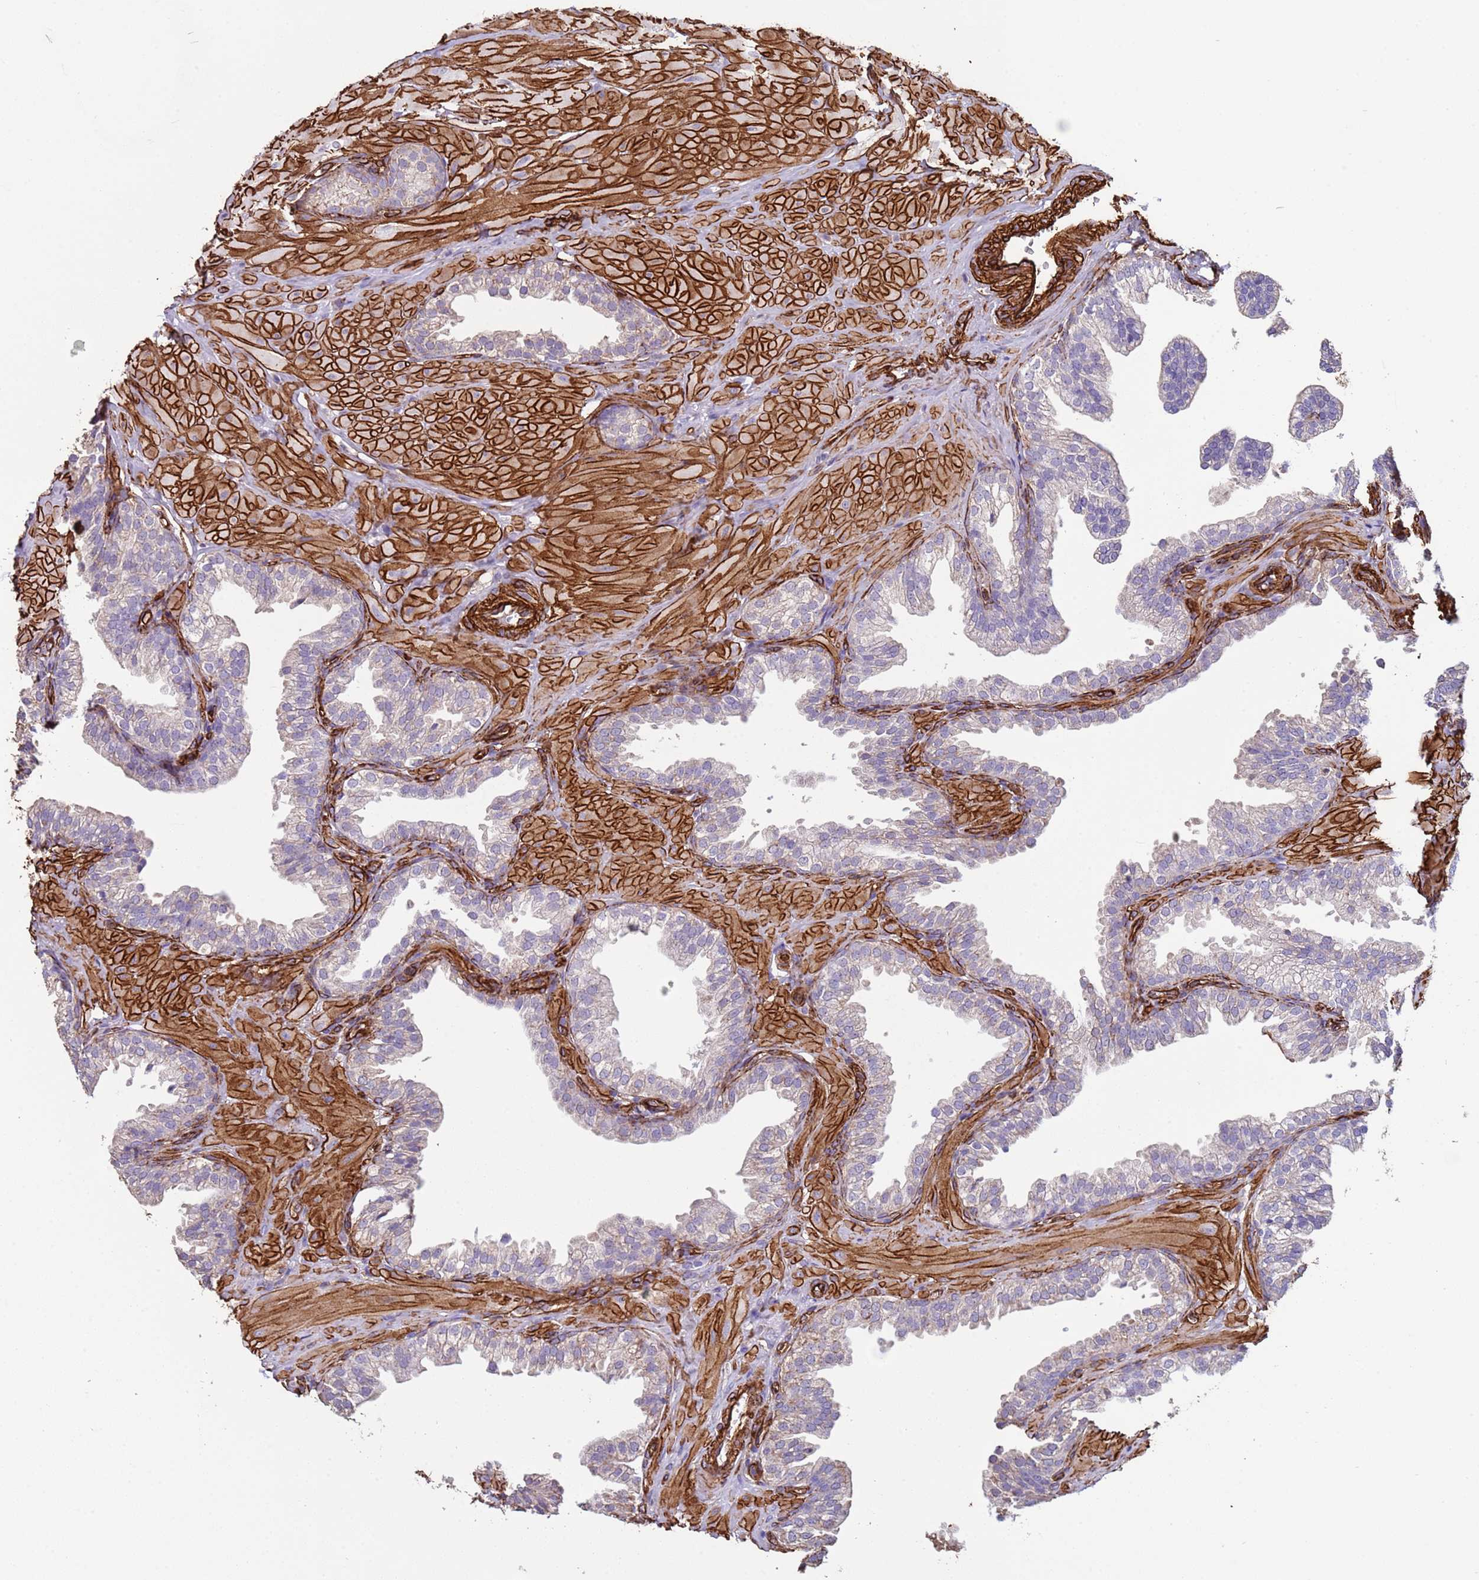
{"staining": {"intensity": "weak", "quantity": "<25%", "location": "cytoplasmic/membranous"}, "tissue": "prostate", "cell_type": "Glandular cells", "image_type": "normal", "snomed": [{"axis": "morphology", "description": "Normal tissue, NOS"}, {"axis": "topography", "description": "Prostate"}, {"axis": "topography", "description": "Peripheral nerve tissue"}], "caption": "Immunohistochemical staining of normal human prostate demonstrates no significant positivity in glandular cells. (DAB immunohistochemistry, high magnification).", "gene": "GASK1A", "patient": {"sex": "male", "age": 55}}